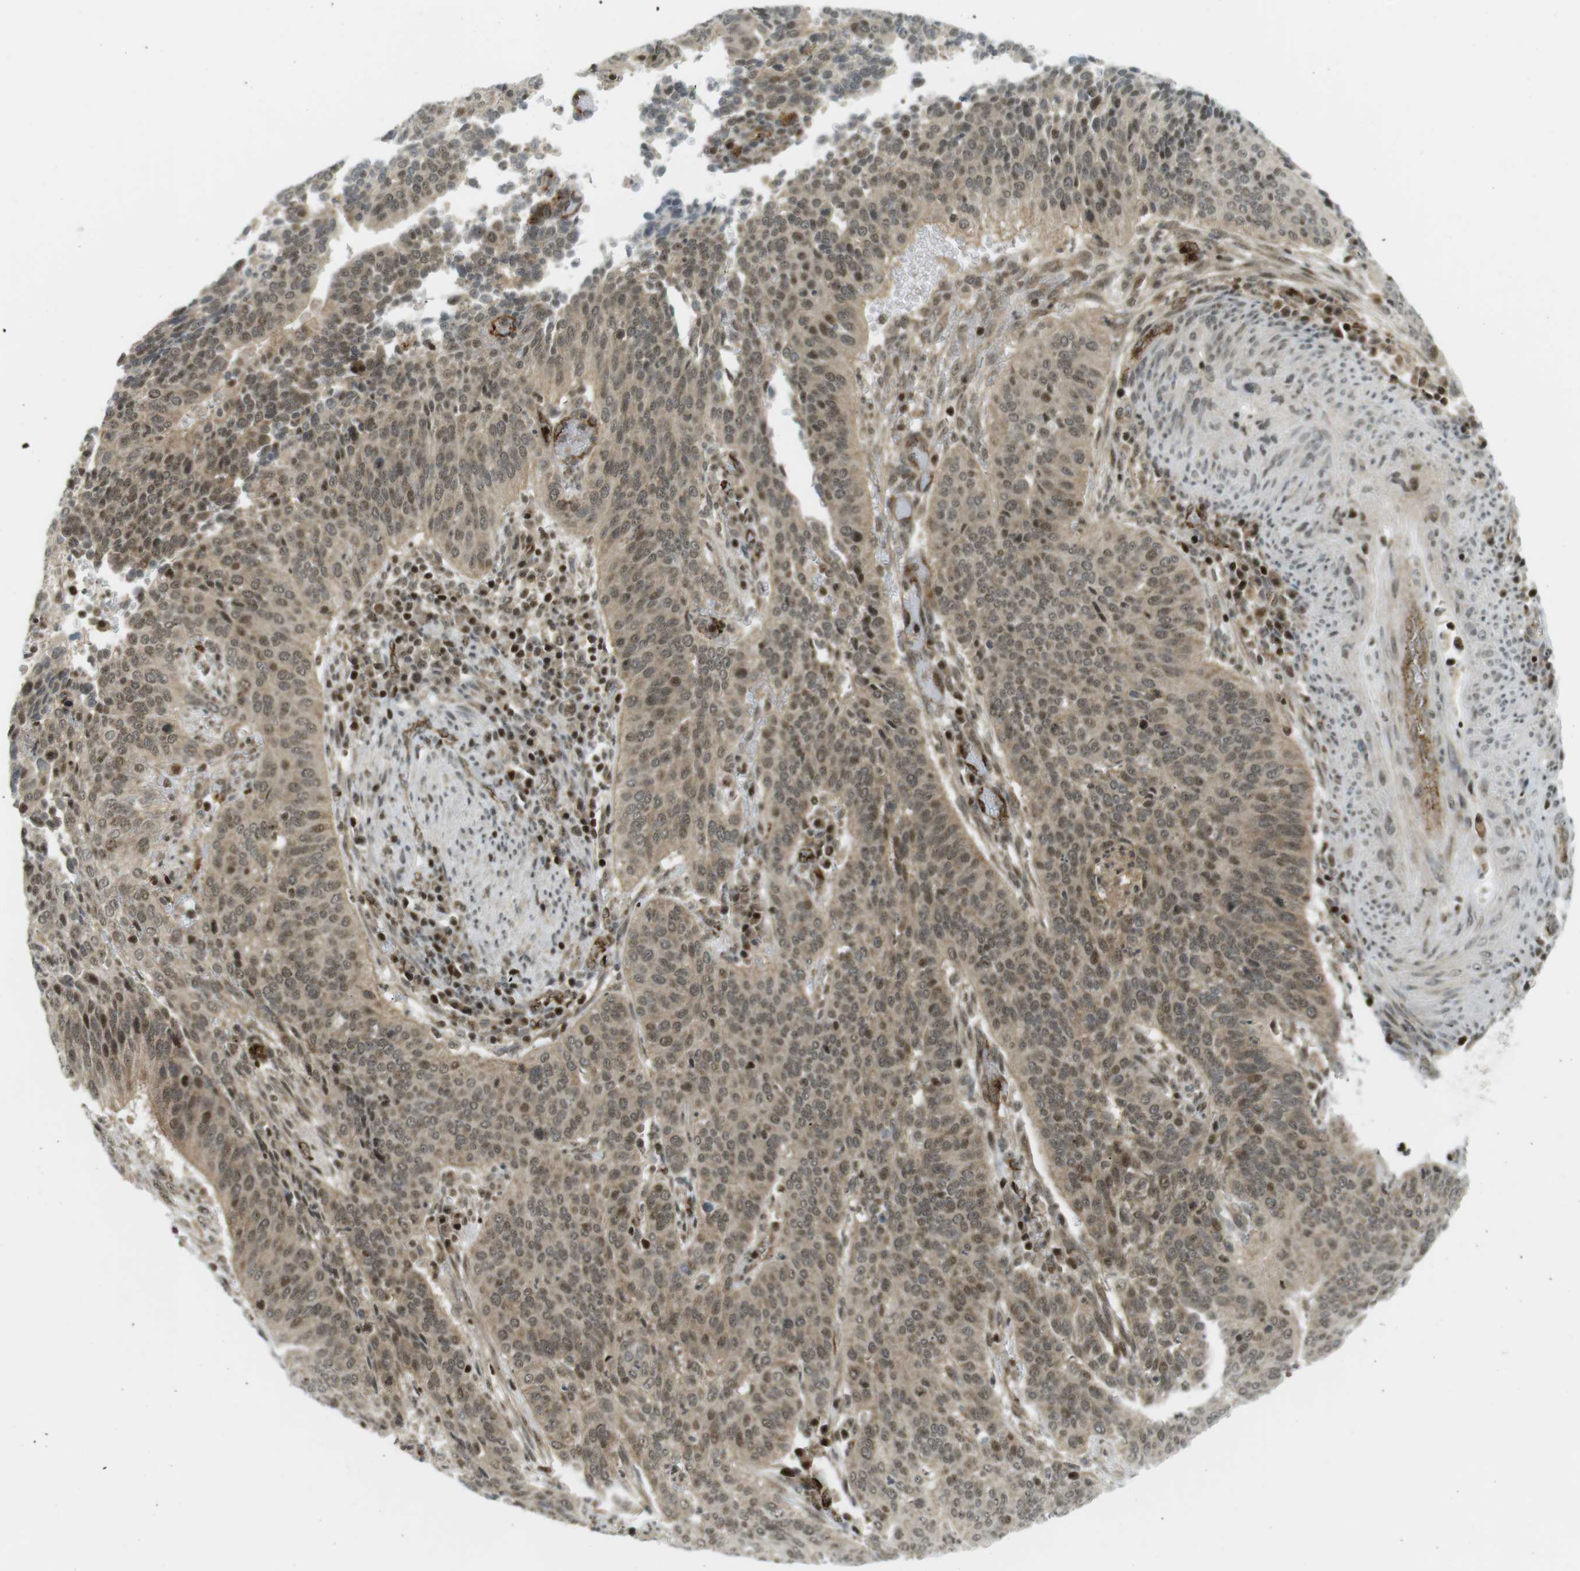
{"staining": {"intensity": "weak", "quantity": ">75%", "location": "cytoplasmic/membranous,nuclear"}, "tissue": "cervical cancer", "cell_type": "Tumor cells", "image_type": "cancer", "snomed": [{"axis": "morphology", "description": "Normal tissue, NOS"}, {"axis": "morphology", "description": "Squamous cell carcinoma, NOS"}, {"axis": "topography", "description": "Cervix"}], "caption": "Protein positivity by immunohistochemistry (IHC) exhibits weak cytoplasmic/membranous and nuclear staining in approximately >75% of tumor cells in cervical cancer (squamous cell carcinoma).", "gene": "PPP1R13B", "patient": {"sex": "female", "age": 39}}